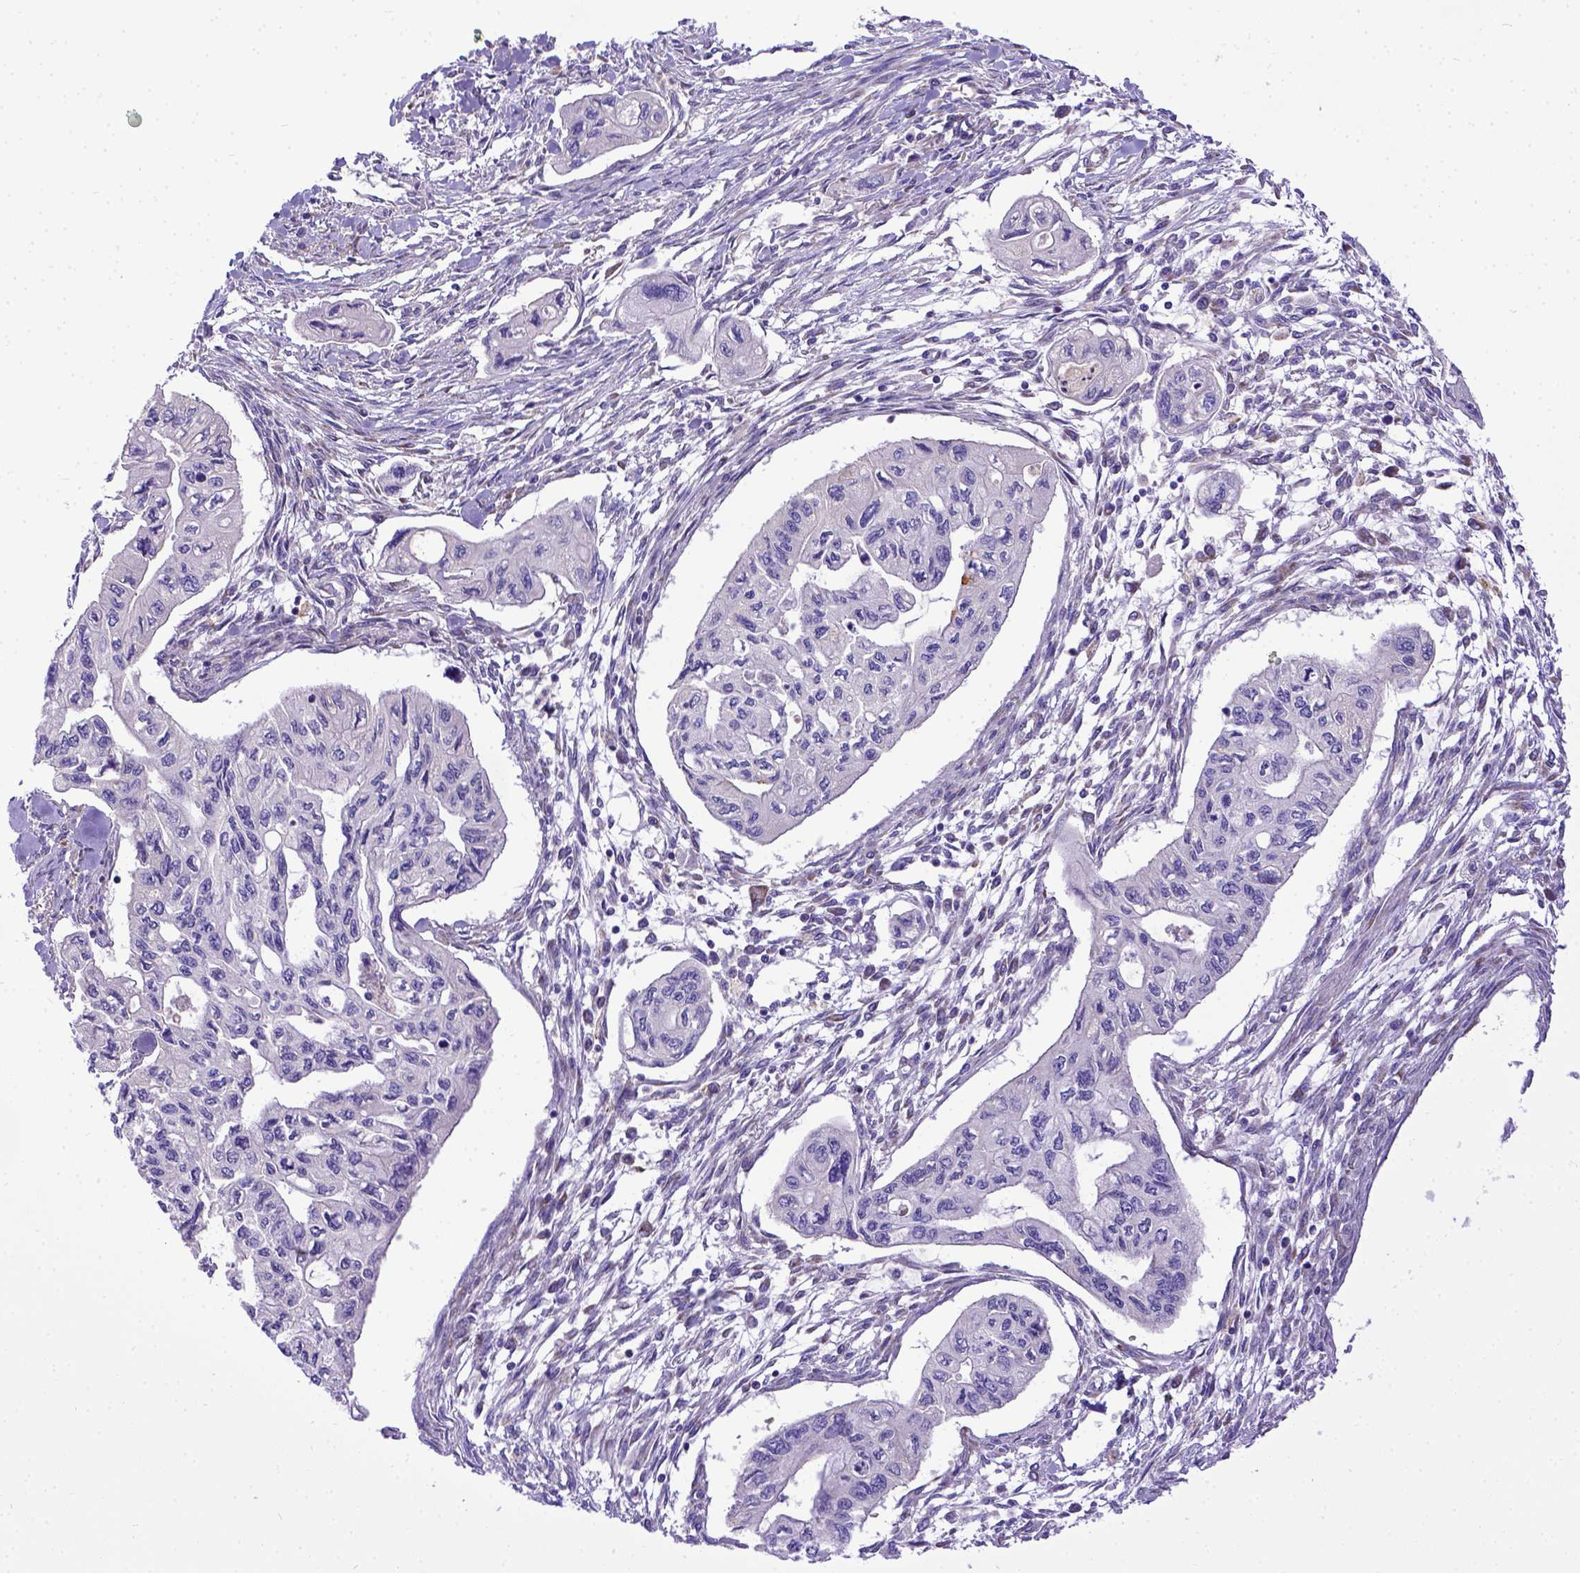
{"staining": {"intensity": "negative", "quantity": "none", "location": "none"}, "tissue": "pancreatic cancer", "cell_type": "Tumor cells", "image_type": "cancer", "snomed": [{"axis": "morphology", "description": "Adenocarcinoma, NOS"}, {"axis": "topography", "description": "Pancreas"}], "caption": "This is a histopathology image of IHC staining of adenocarcinoma (pancreatic), which shows no expression in tumor cells. (DAB IHC visualized using brightfield microscopy, high magnification).", "gene": "CFAP300", "patient": {"sex": "female", "age": 76}}